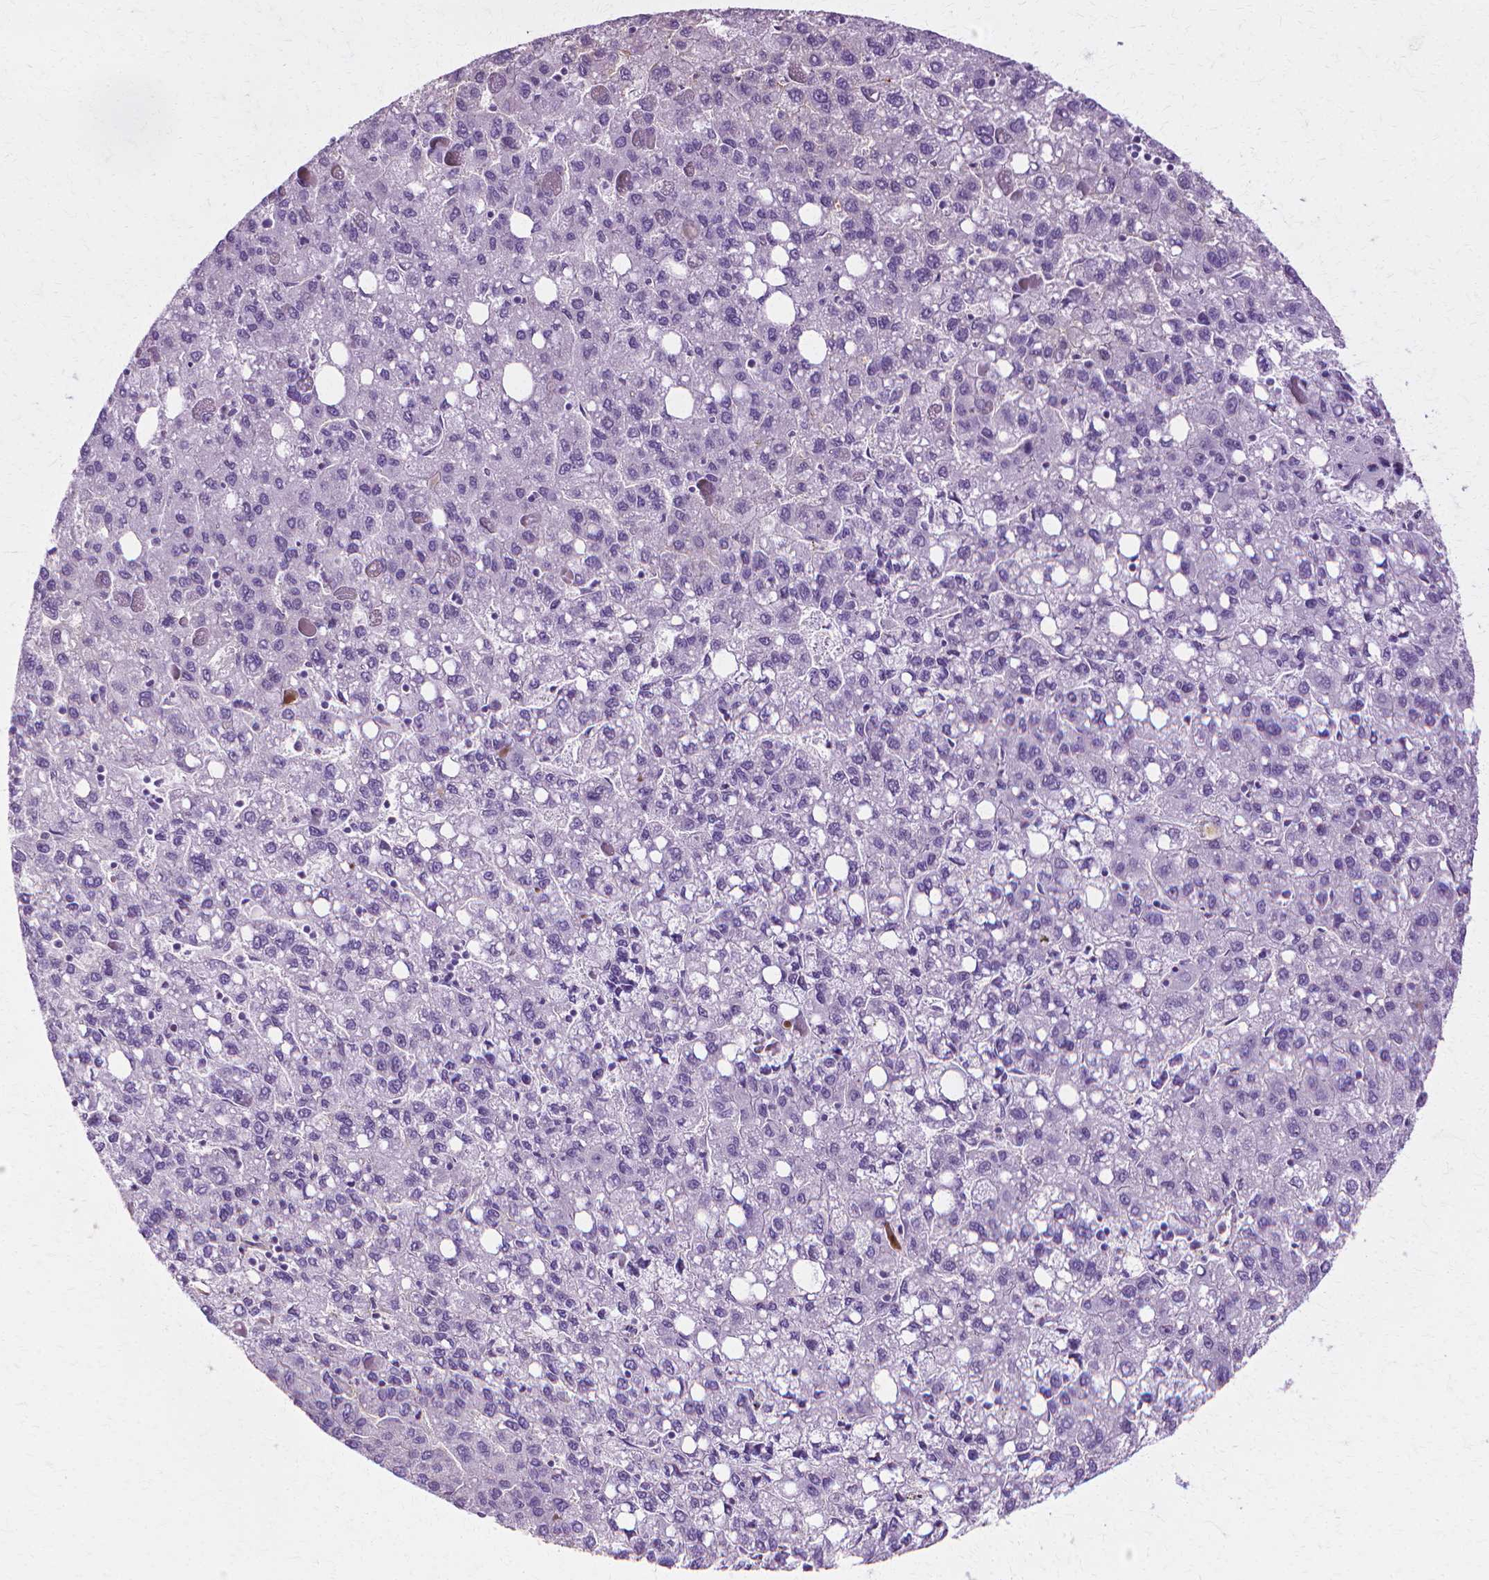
{"staining": {"intensity": "negative", "quantity": "none", "location": "none"}, "tissue": "liver cancer", "cell_type": "Tumor cells", "image_type": "cancer", "snomed": [{"axis": "morphology", "description": "Carcinoma, Hepatocellular, NOS"}, {"axis": "topography", "description": "Liver"}], "caption": "Immunohistochemistry (IHC) image of liver cancer (hepatocellular carcinoma) stained for a protein (brown), which reveals no positivity in tumor cells.", "gene": "CFAP157", "patient": {"sex": "female", "age": 82}}